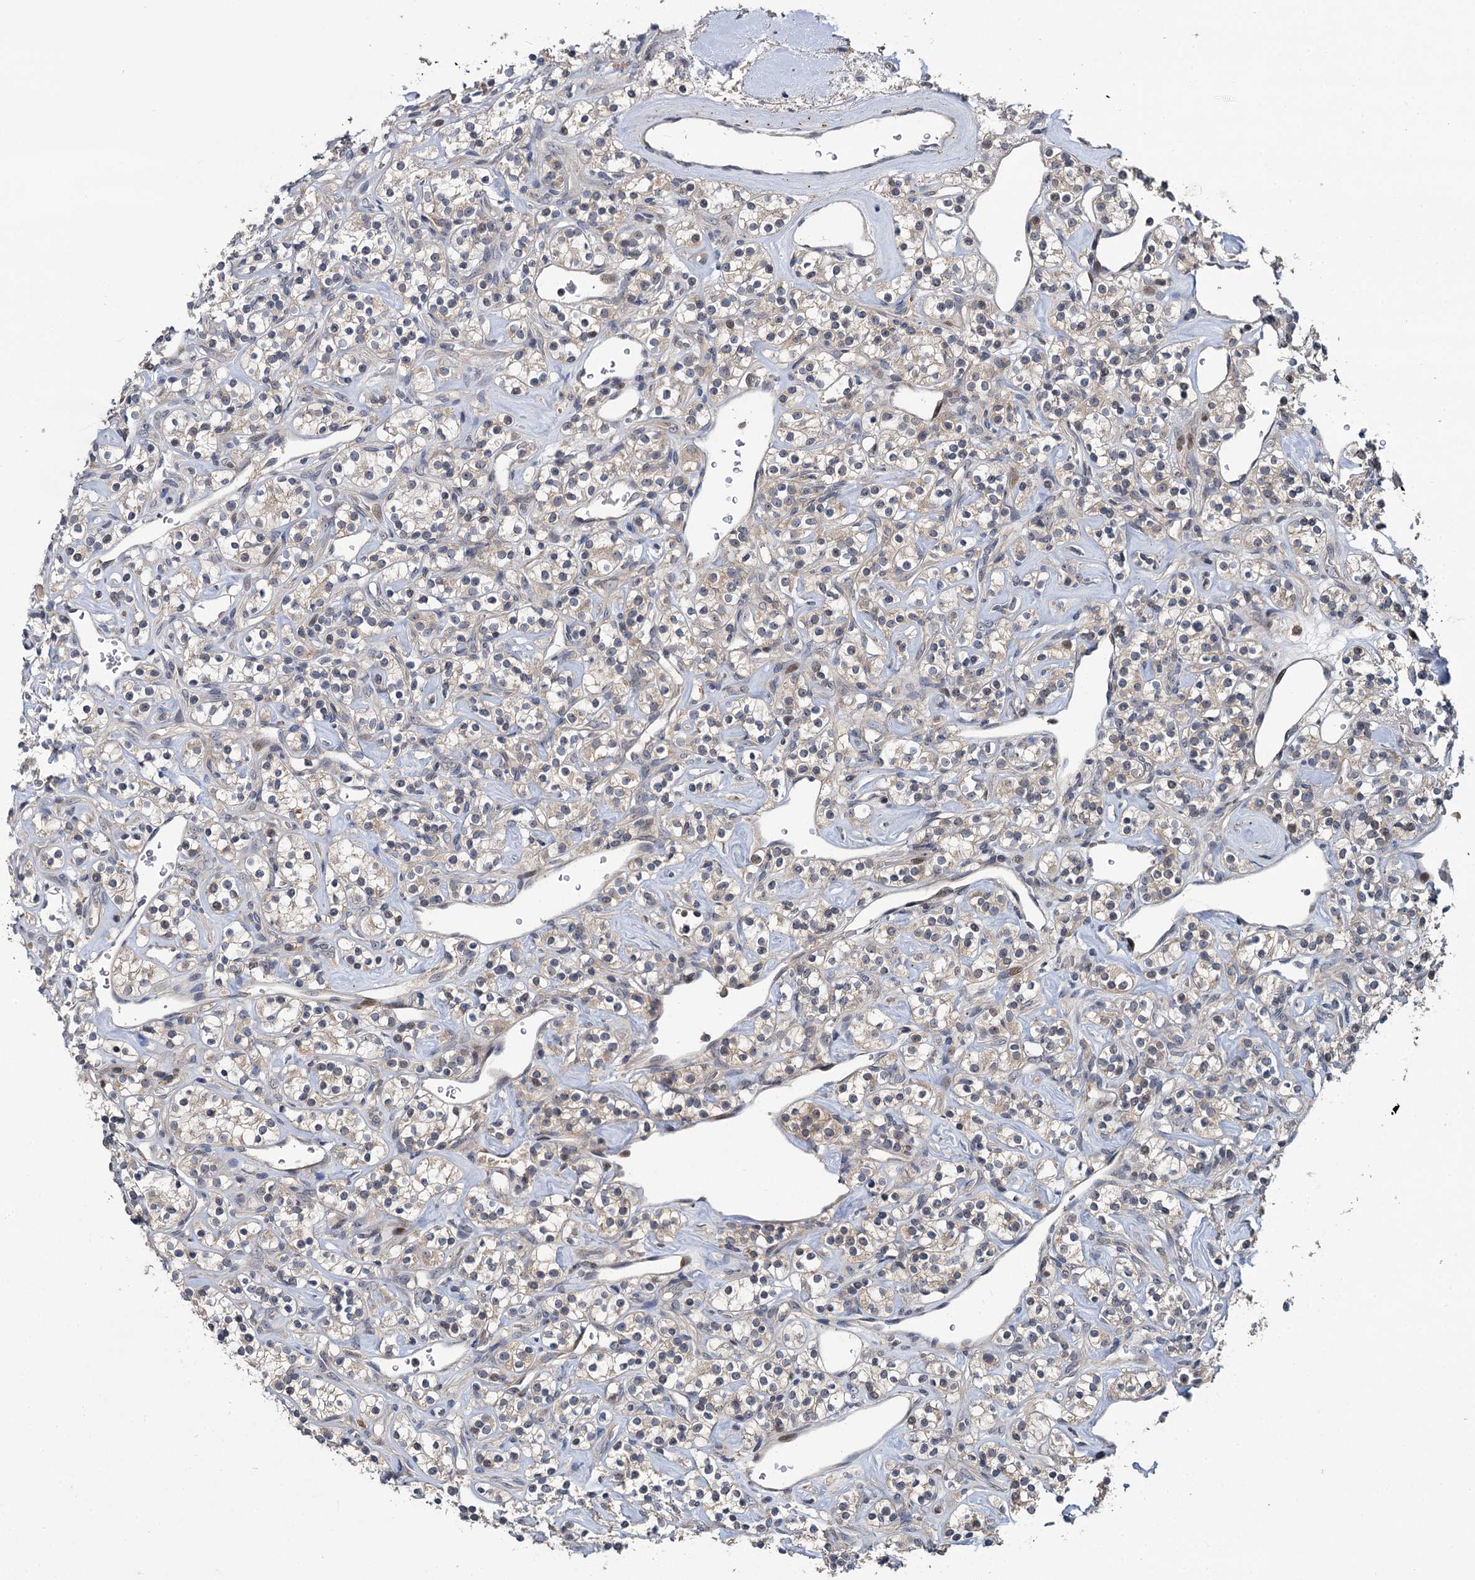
{"staining": {"intensity": "weak", "quantity": "<25%", "location": "cytoplasmic/membranous"}, "tissue": "renal cancer", "cell_type": "Tumor cells", "image_type": "cancer", "snomed": [{"axis": "morphology", "description": "Adenocarcinoma, NOS"}, {"axis": "topography", "description": "Kidney"}], "caption": "Immunohistochemistry image of neoplastic tissue: human adenocarcinoma (renal) stained with DAB reveals no significant protein staining in tumor cells.", "gene": "TMEM39A", "patient": {"sex": "male", "age": 77}}